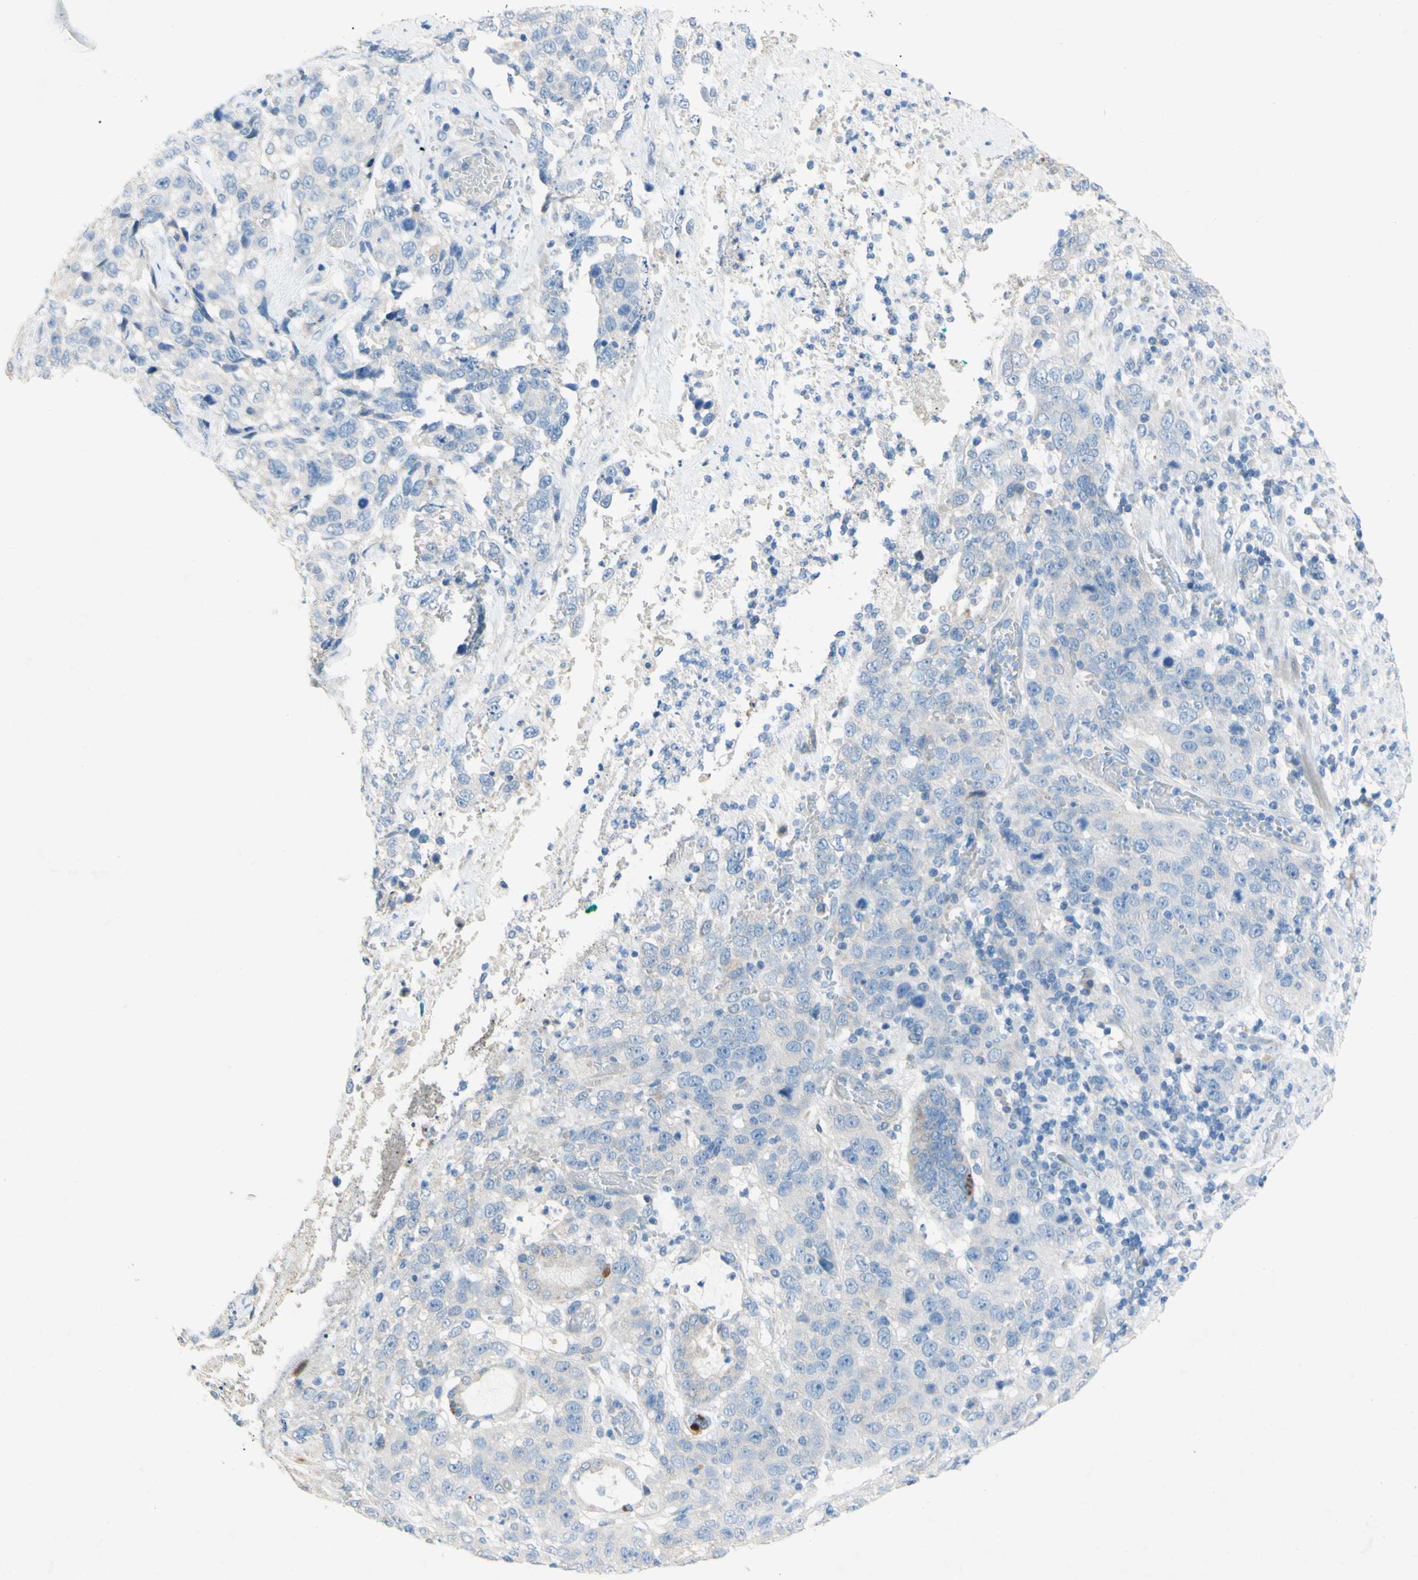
{"staining": {"intensity": "negative", "quantity": "none", "location": "none"}, "tissue": "stomach cancer", "cell_type": "Tumor cells", "image_type": "cancer", "snomed": [{"axis": "morphology", "description": "Normal tissue, NOS"}, {"axis": "morphology", "description": "Adenocarcinoma, NOS"}, {"axis": "topography", "description": "Stomach"}], "caption": "Stomach cancer (adenocarcinoma) was stained to show a protein in brown. There is no significant expression in tumor cells. The staining was performed using DAB to visualize the protein expression in brown, while the nuclei were stained in blue with hematoxylin (Magnification: 20x).", "gene": "ACADL", "patient": {"sex": "male", "age": 48}}